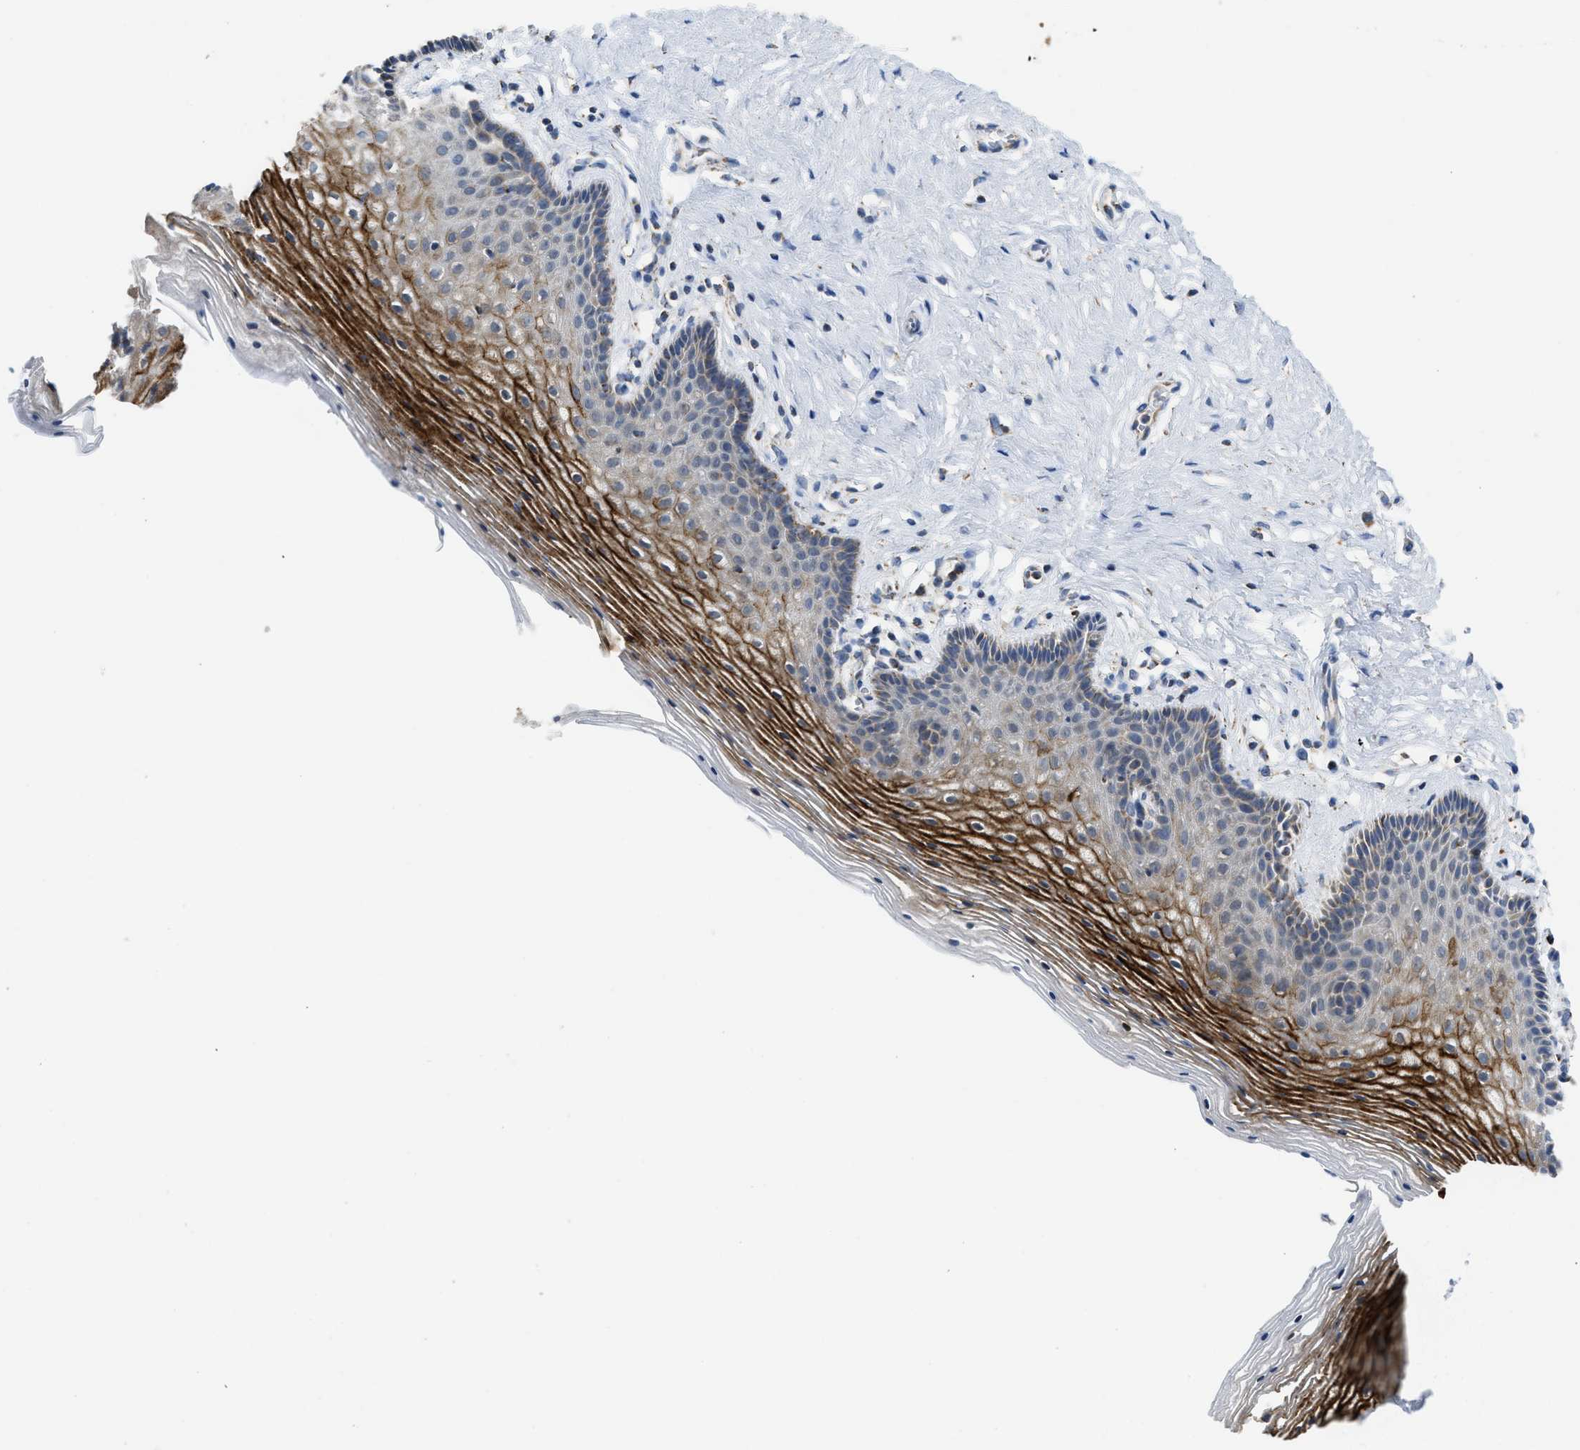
{"staining": {"intensity": "strong", "quantity": "25%-75%", "location": "cytoplasmic/membranous"}, "tissue": "vagina", "cell_type": "Squamous epithelial cells", "image_type": "normal", "snomed": [{"axis": "morphology", "description": "Normal tissue, NOS"}, {"axis": "topography", "description": "Vagina"}], "caption": "Vagina stained with DAB (3,3'-diaminobenzidine) immunohistochemistry displays high levels of strong cytoplasmic/membranous positivity in approximately 25%-75% of squamous epithelial cells.", "gene": "GATD3", "patient": {"sex": "female", "age": 32}}